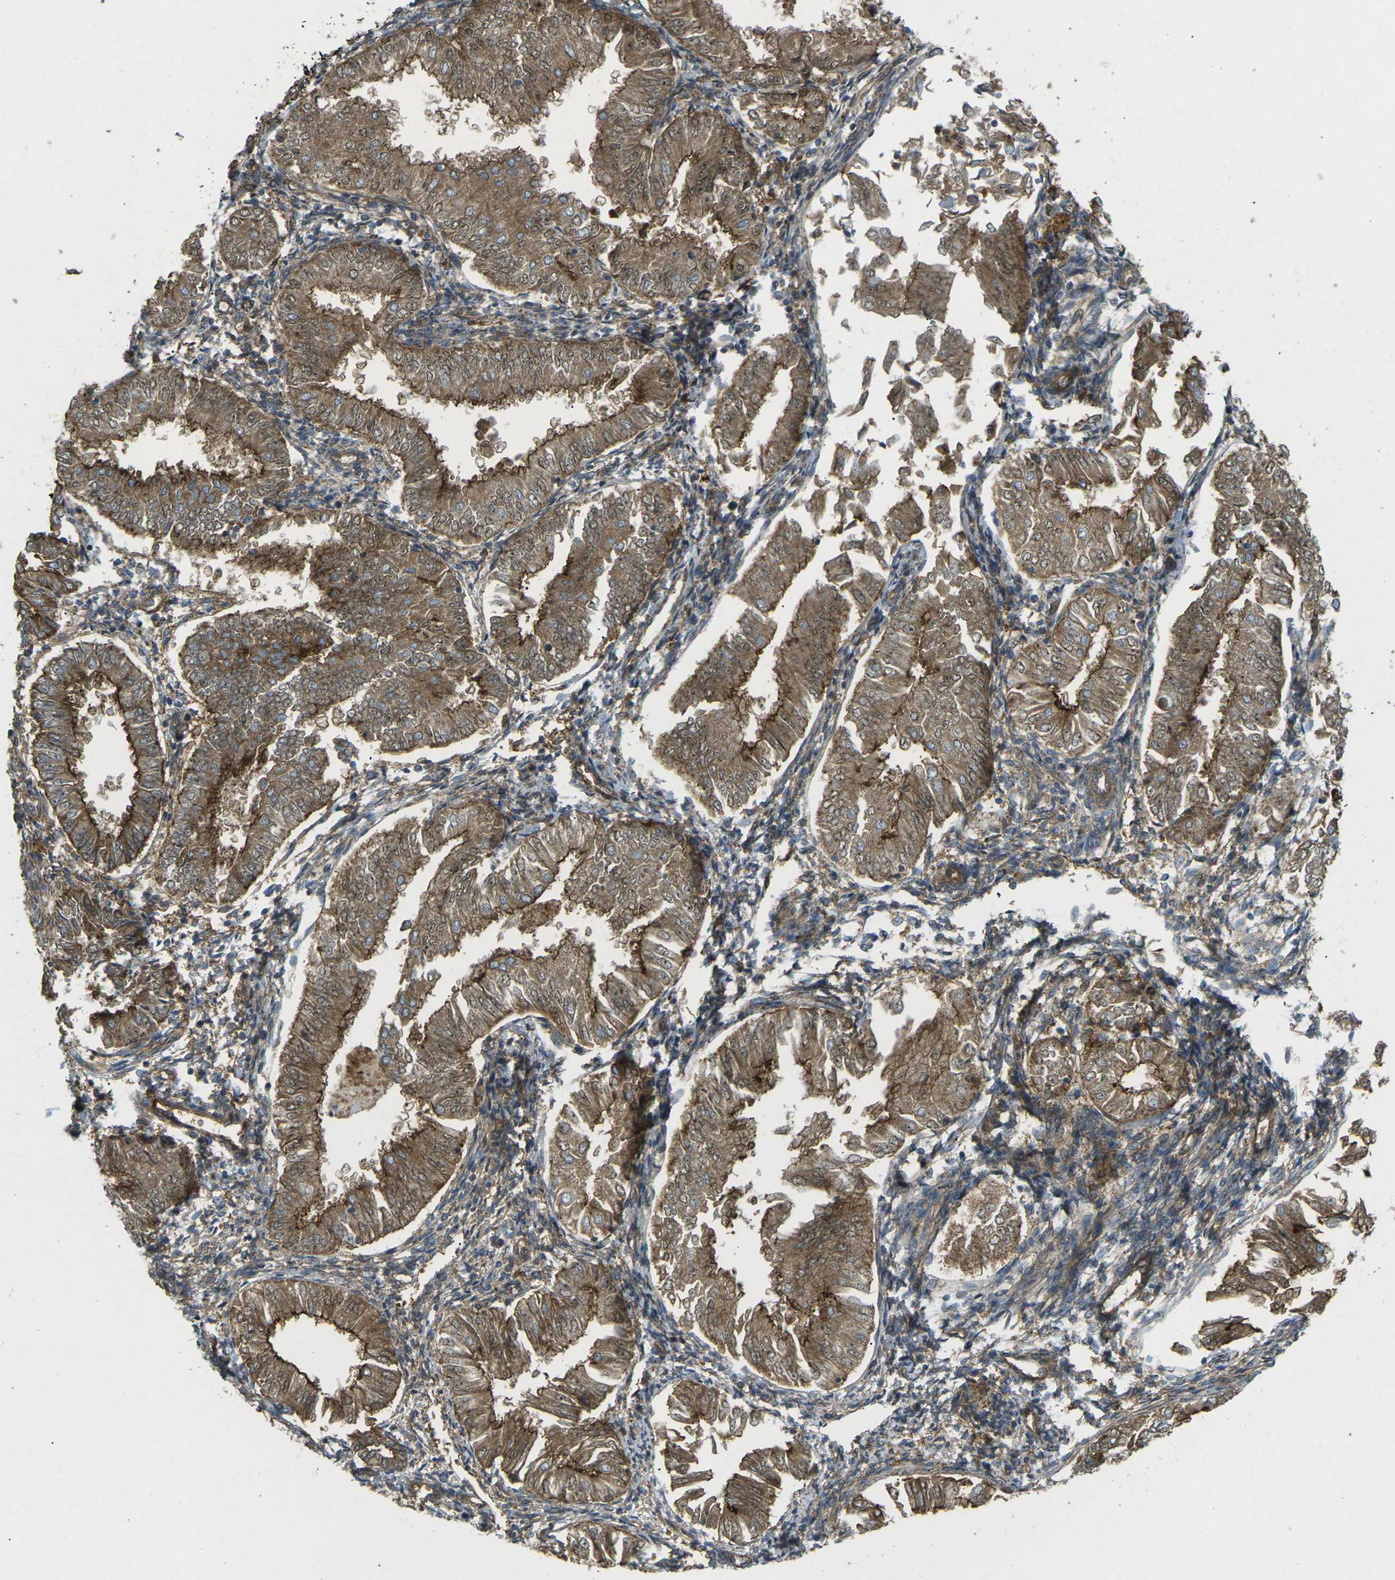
{"staining": {"intensity": "moderate", "quantity": ">75%", "location": "cytoplasmic/membranous"}, "tissue": "endometrial cancer", "cell_type": "Tumor cells", "image_type": "cancer", "snomed": [{"axis": "morphology", "description": "Adenocarcinoma, NOS"}, {"axis": "topography", "description": "Endometrium"}], "caption": "Endometrial adenocarcinoma stained for a protein (brown) exhibits moderate cytoplasmic/membranous positive staining in approximately >75% of tumor cells.", "gene": "CHMP3", "patient": {"sex": "female", "age": 53}}